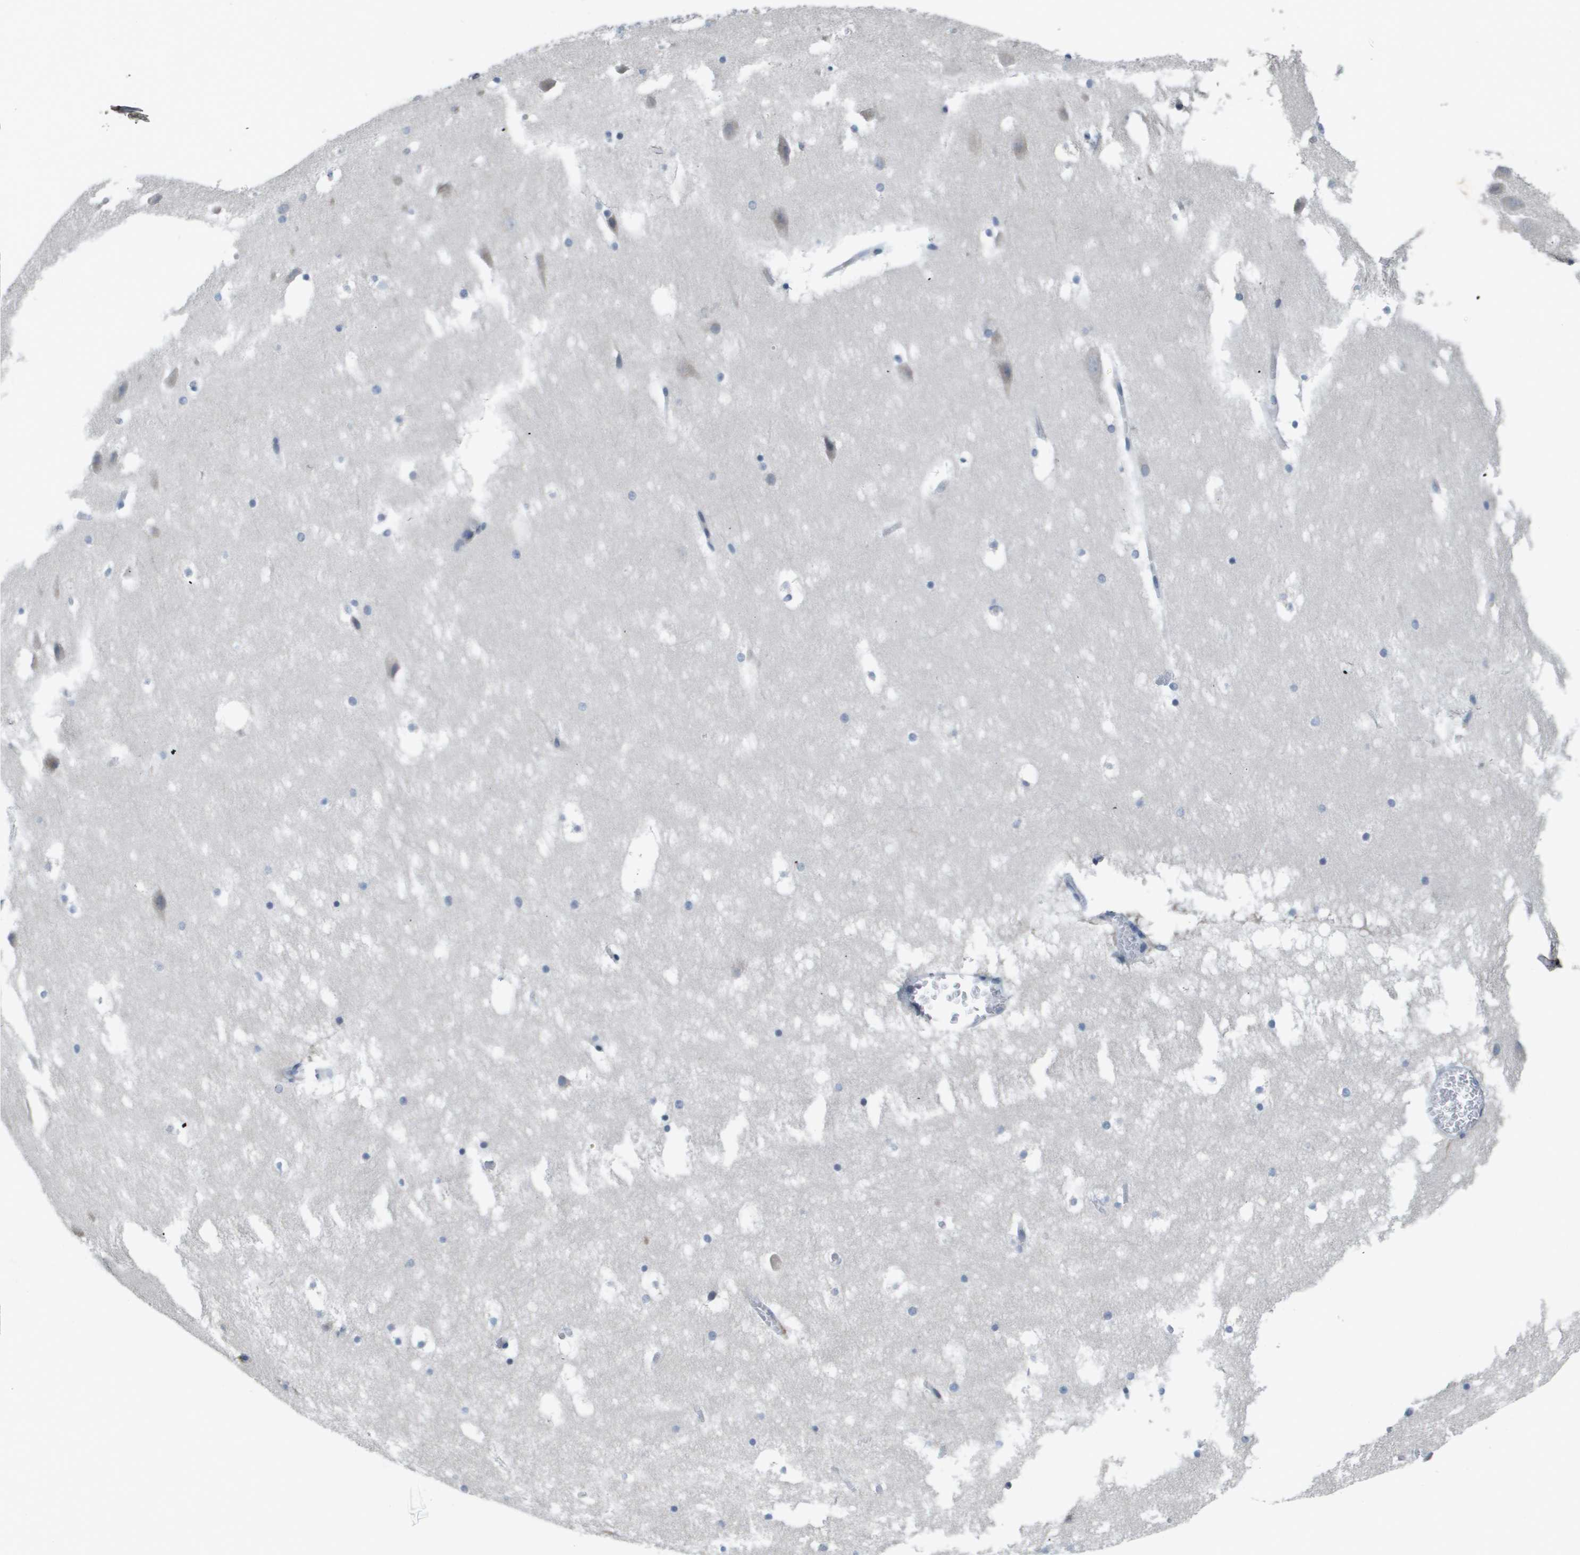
{"staining": {"intensity": "negative", "quantity": "none", "location": "none"}, "tissue": "hippocampus", "cell_type": "Glial cells", "image_type": "normal", "snomed": [{"axis": "morphology", "description": "Normal tissue, NOS"}, {"axis": "topography", "description": "Hippocampus"}], "caption": "Glial cells show no significant protein staining in normal hippocampus. (IHC, brightfield microscopy, high magnification).", "gene": "CAPN11", "patient": {"sex": "male", "age": 45}}